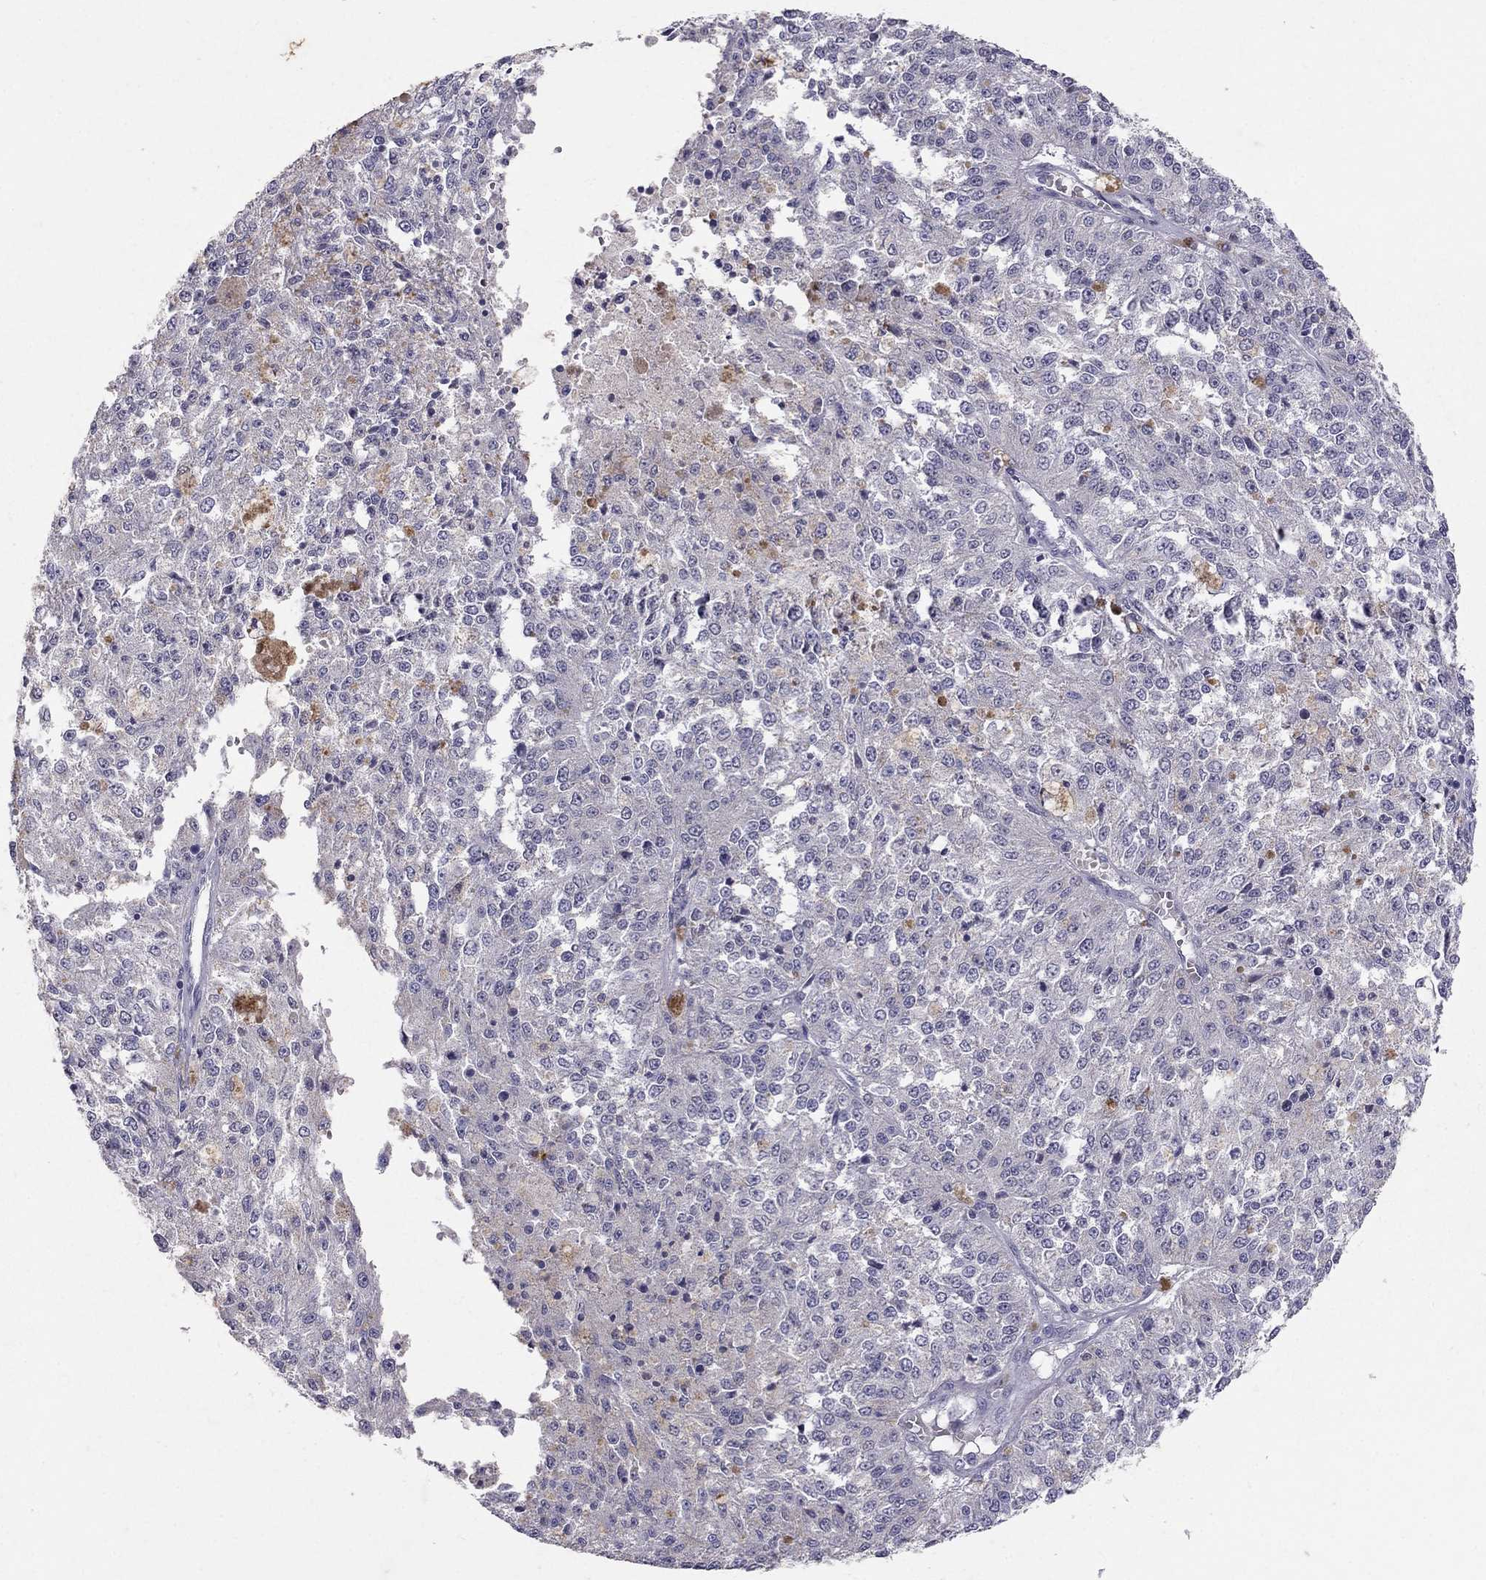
{"staining": {"intensity": "negative", "quantity": "none", "location": "none"}, "tissue": "melanoma", "cell_type": "Tumor cells", "image_type": "cancer", "snomed": [{"axis": "morphology", "description": "Malignant melanoma, Metastatic site"}, {"axis": "topography", "description": "Lymph node"}], "caption": "There is no significant staining in tumor cells of malignant melanoma (metastatic site).", "gene": "FST", "patient": {"sex": "female", "age": 64}}